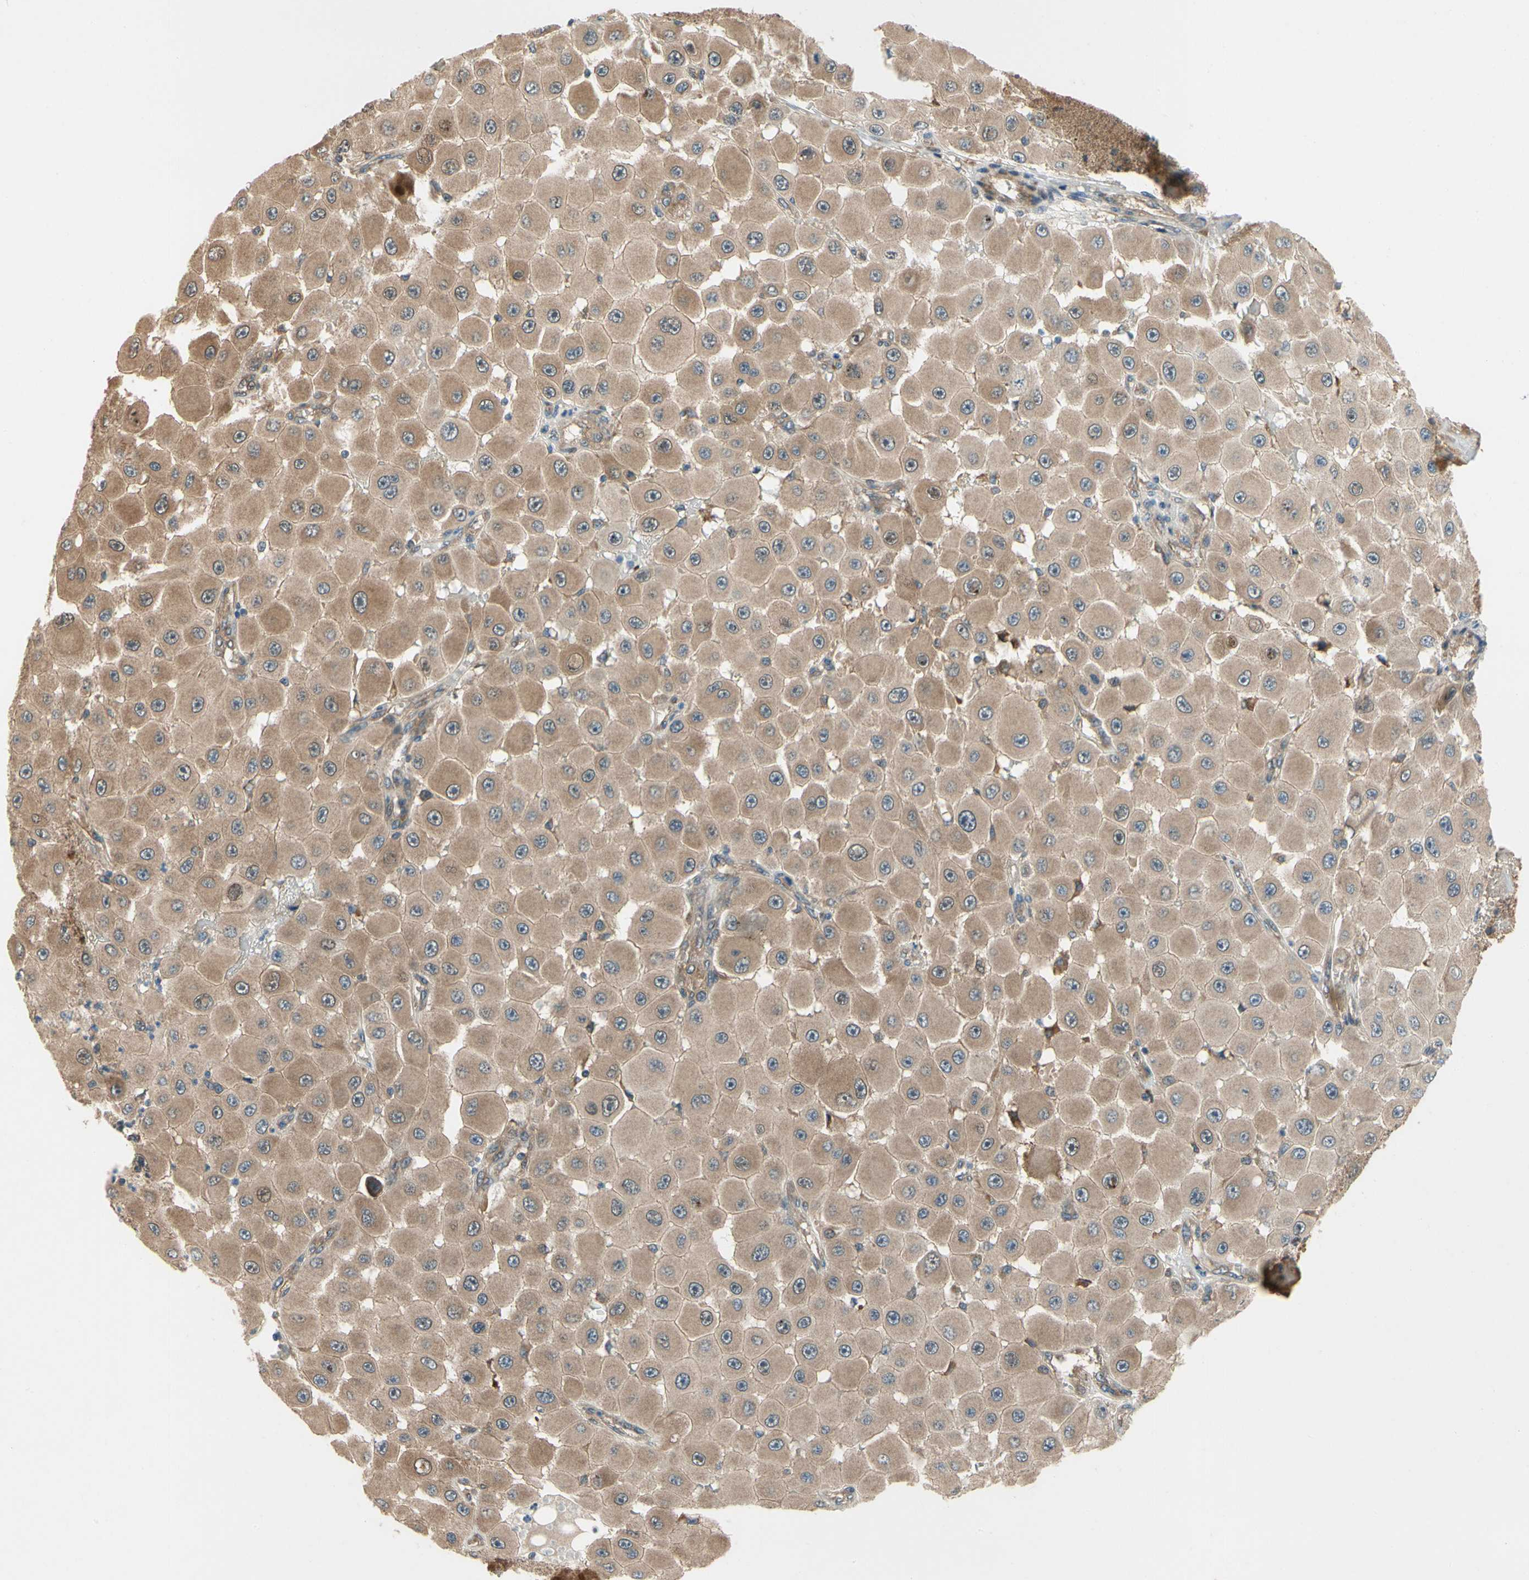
{"staining": {"intensity": "moderate", "quantity": ">75%", "location": "cytoplasmic/membranous"}, "tissue": "melanoma", "cell_type": "Tumor cells", "image_type": "cancer", "snomed": [{"axis": "morphology", "description": "Malignant melanoma, NOS"}, {"axis": "topography", "description": "Skin"}], "caption": "This is an image of IHC staining of melanoma, which shows moderate positivity in the cytoplasmic/membranous of tumor cells.", "gene": "TDRP", "patient": {"sex": "female", "age": 81}}